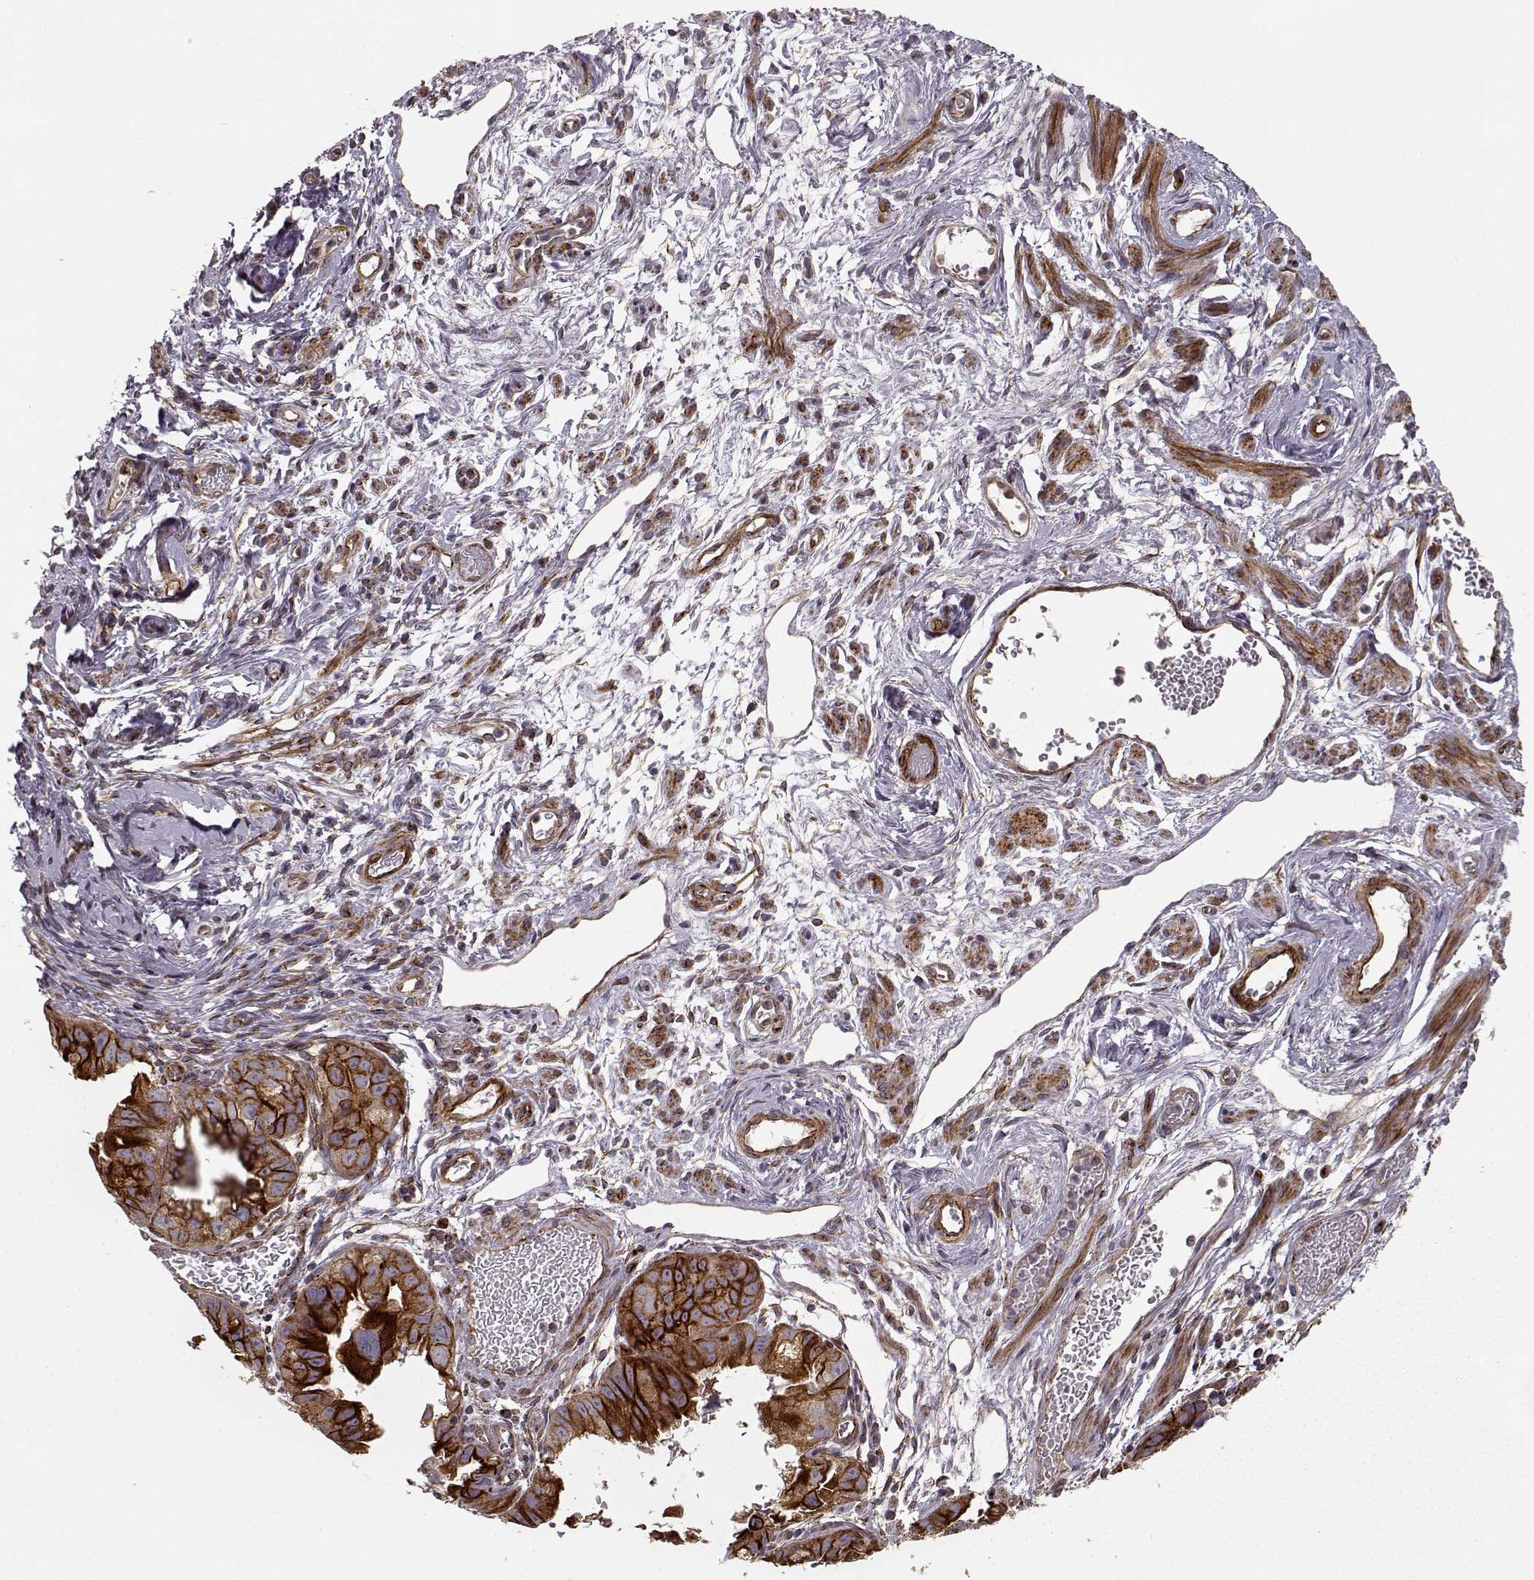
{"staining": {"intensity": "strong", "quantity": "25%-75%", "location": "cytoplasmic/membranous"}, "tissue": "ovarian cancer", "cell_type": "Tumor cells", "image_type": "cancer", "snomed": [{"axis": "morphology", "description": "Carcinoma, endometroid"}, {"axis": "topography", "description": "Ovary"}], "caption": "Immunohistochemical staining of ovarian endometroid carcinoma exhibits strong cytoplasmic/membranous protein expression in approximately 25%-75% of tumor cells. (Stains: DAB in brown, nuclei in blue, Microscopy: brightfield microscopy at high magnification).", "gene": "MTR", "patient": {"sex": "female", "age": 85}}